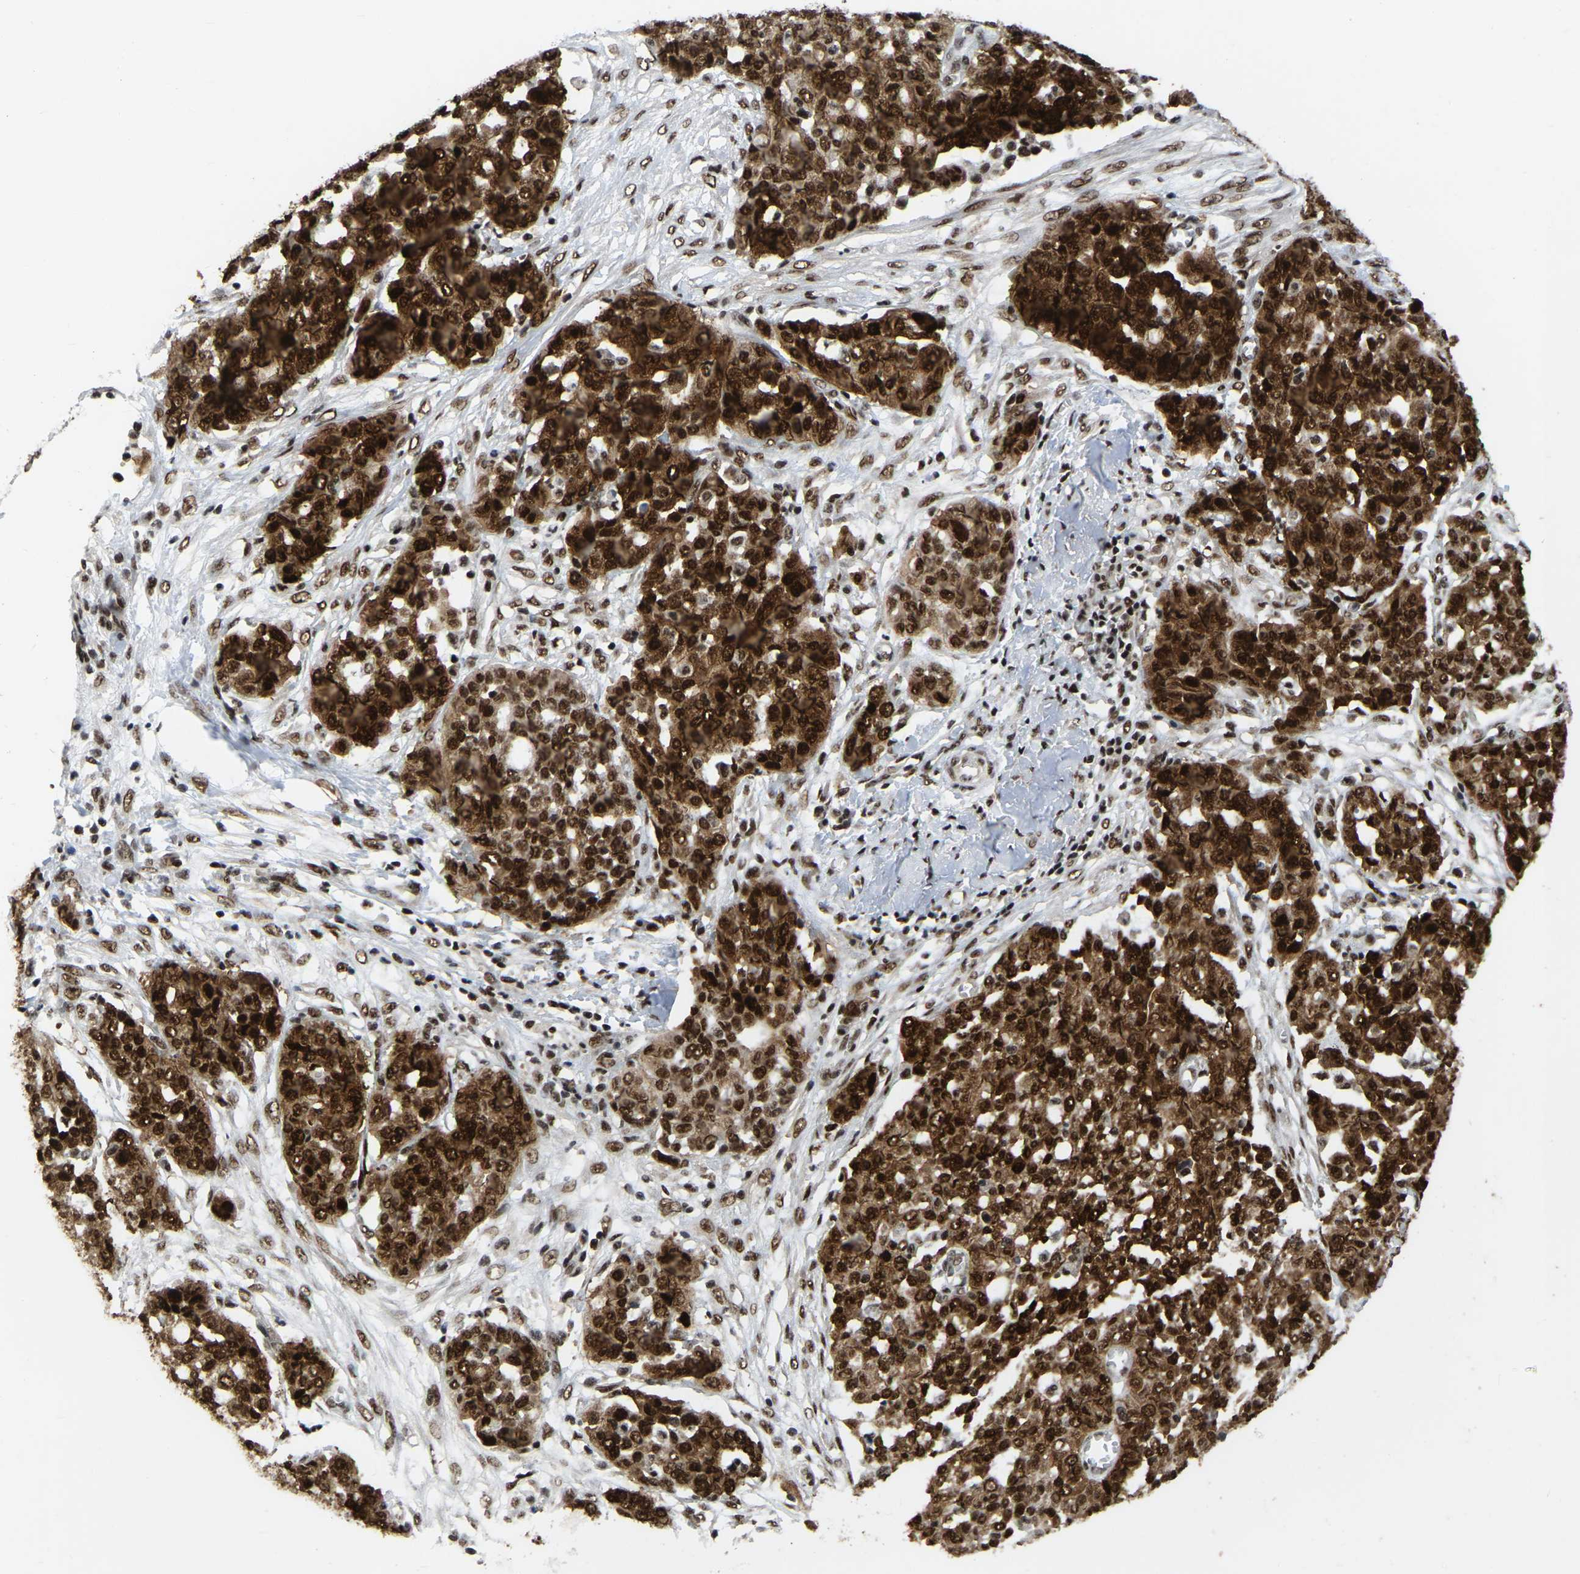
{"staining": {"intensity": "strong", "quantity": ">75%", "location": "cytoplasmic/membranous,nuclear"}, "tissue": "ovarian cancer", "cell_type": "Tumor cells", "image_type": "cancer", "snomed": [{"axis": "morphology", "description": "Cystadenocarcinoma, serous, NOS"}, {"axis": "topography", "description": "Soft tissue"}, {"axis": "topography", "description": "Ovary"}], "caption": "This photomicrograph exhibits immunohistochemistry (IHC) staining of human ovarian serous cystadenocarcinoma, with high strong cytoplasmic/membranous and nuclear staining in approximately >75% of tumor cells.", "gene": "TBL1XR1", "patient": {"sex": "female", "age": 57}}